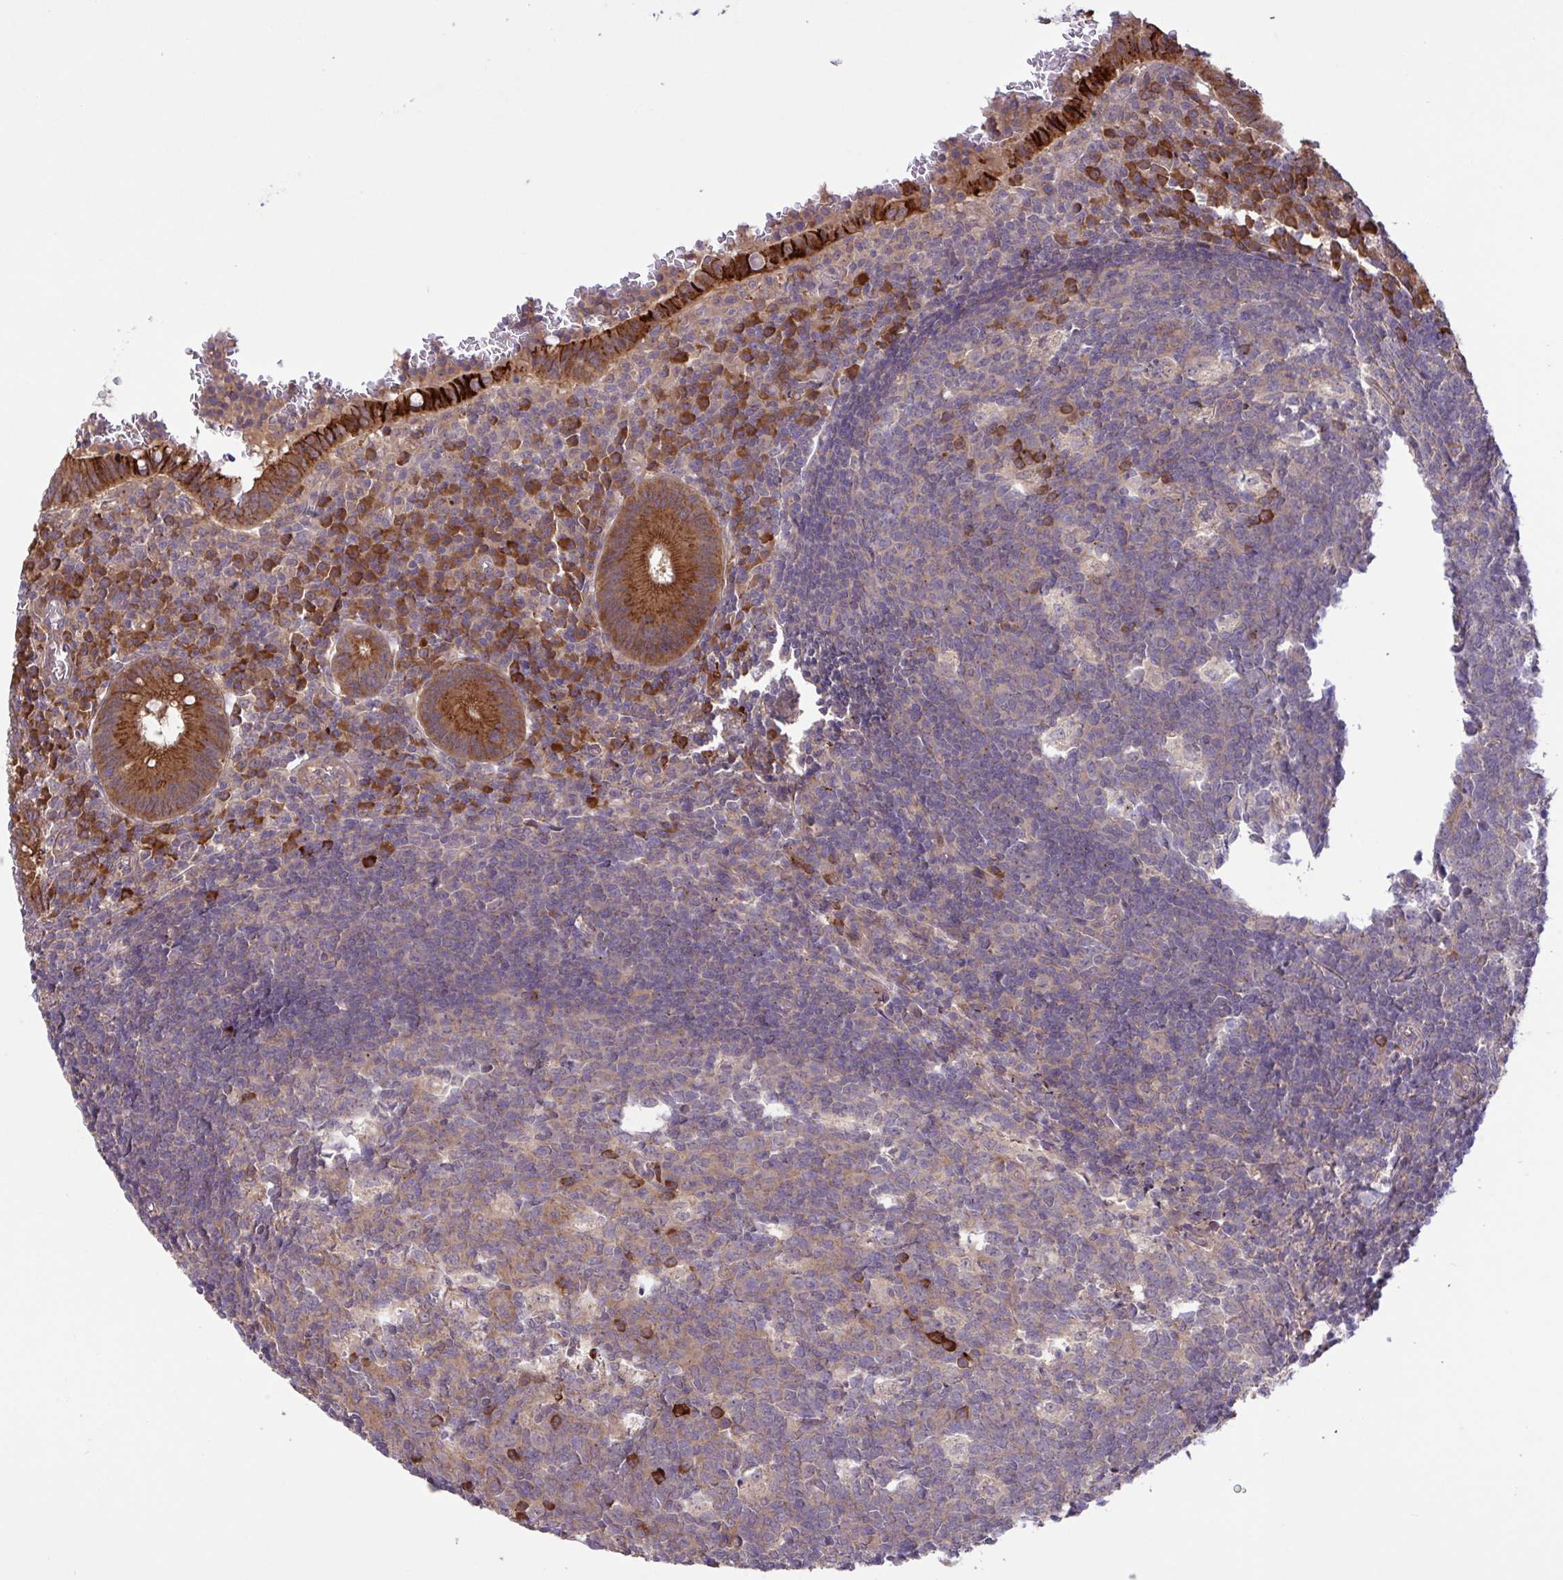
{"staining": {"intensity": "strong", "quantity": ">75%", "location": "cytoplasmic/membranous"}, "tissue": "appendix", "cell_type": "Glandular cells", "image_type": "normal", "snomed": [{"axis": "morphology", "description": "Normal tissue, NOS"}, {"axis": "topography", "description": "Appendix"}], "caption": "Protein expression analysis of normal human appendix reveals strong cytoplasmic/membranous expression in approximately >75% of glandular cells.", "gene": "INTS10", "patient": {"sex": "male", "age": 18}}